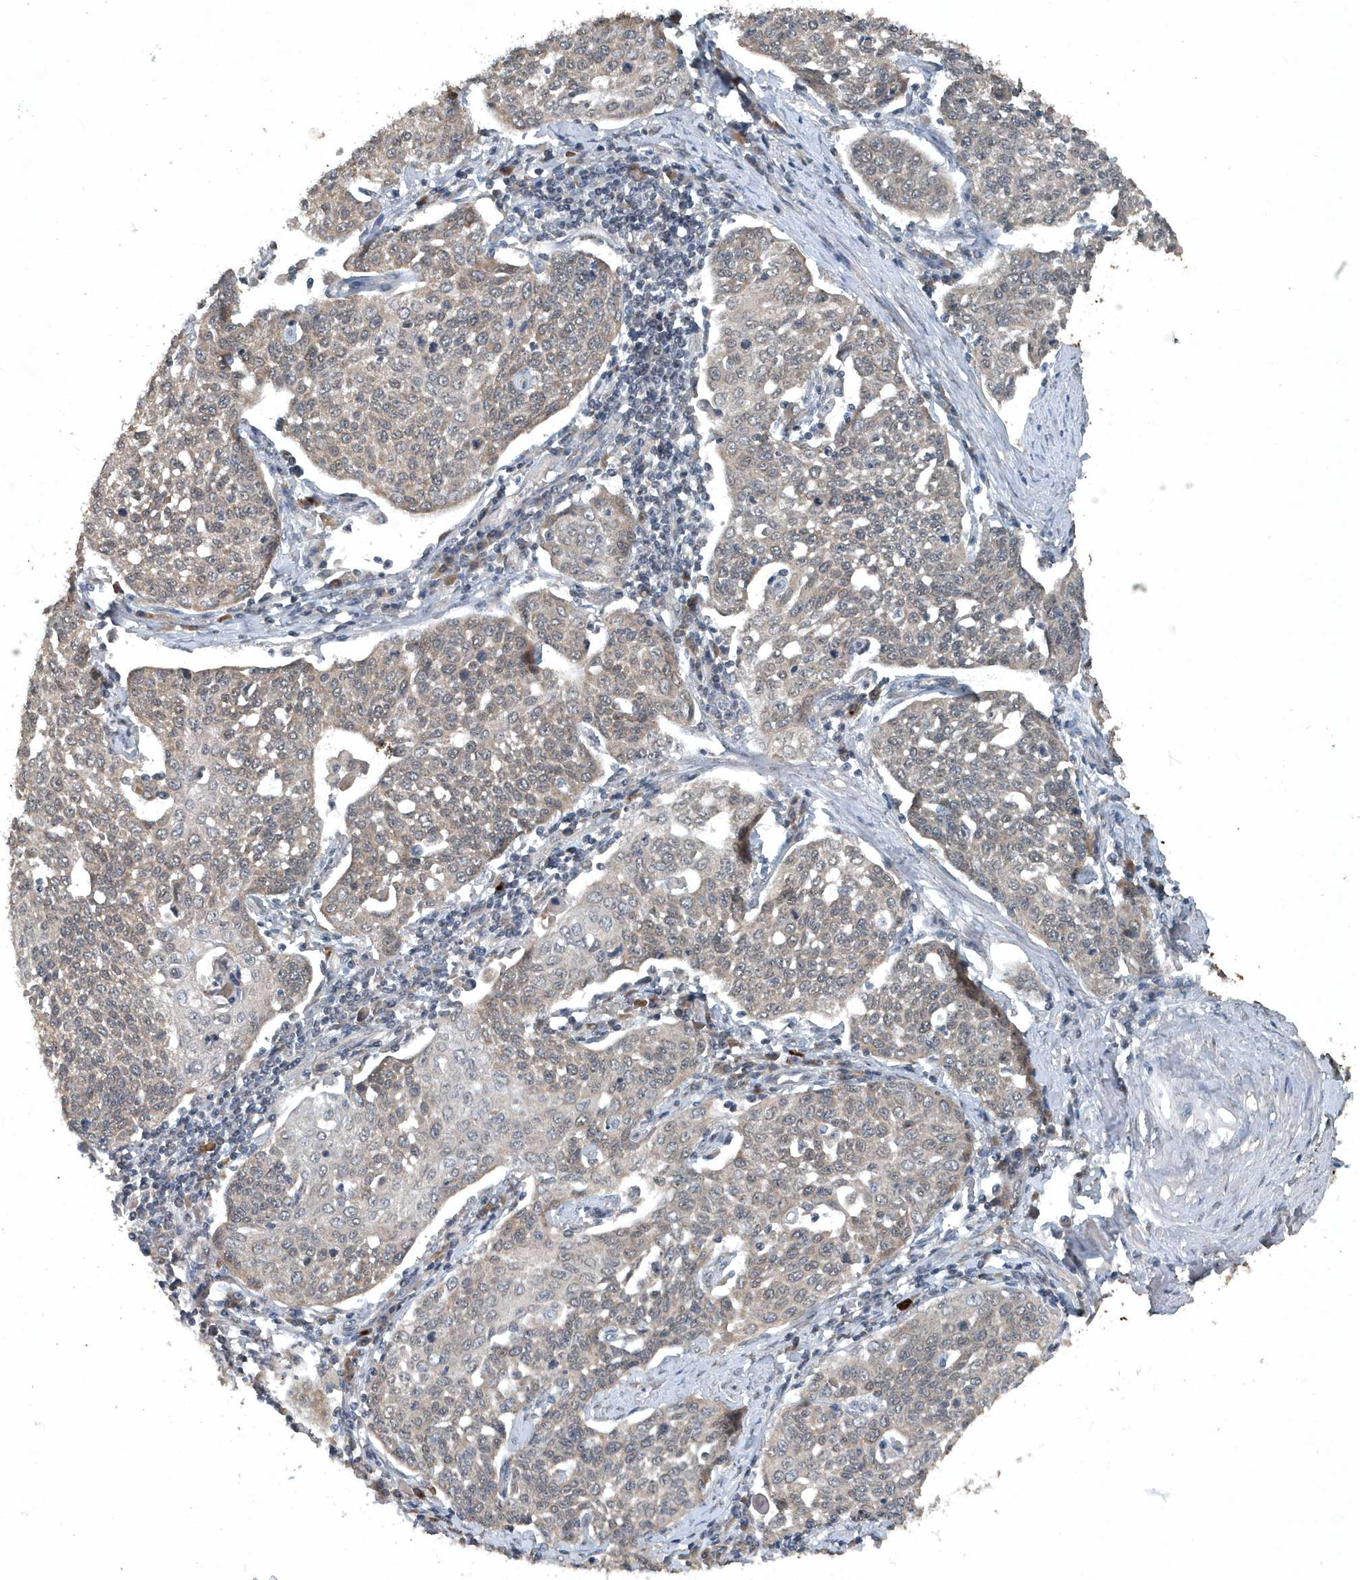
{"staining": {"intensity": "negative", "quantity": "none", "location": "none"}, "tissue": "cervical cancer", "cell_type": "Tumor cells", "image_type": "cancer", "snomed": [{"axis": "morphology", "description": "Squamous cell carcinoma, NOS"}, {"axis": "topography", "description": "Cervix"}], "caption": "Immunohistochemical staining of human cervical cancer exhibits no significant staining in tumor cells.", "gene": "SCFD2", "patient": {"sex": "female", "age": 34}}